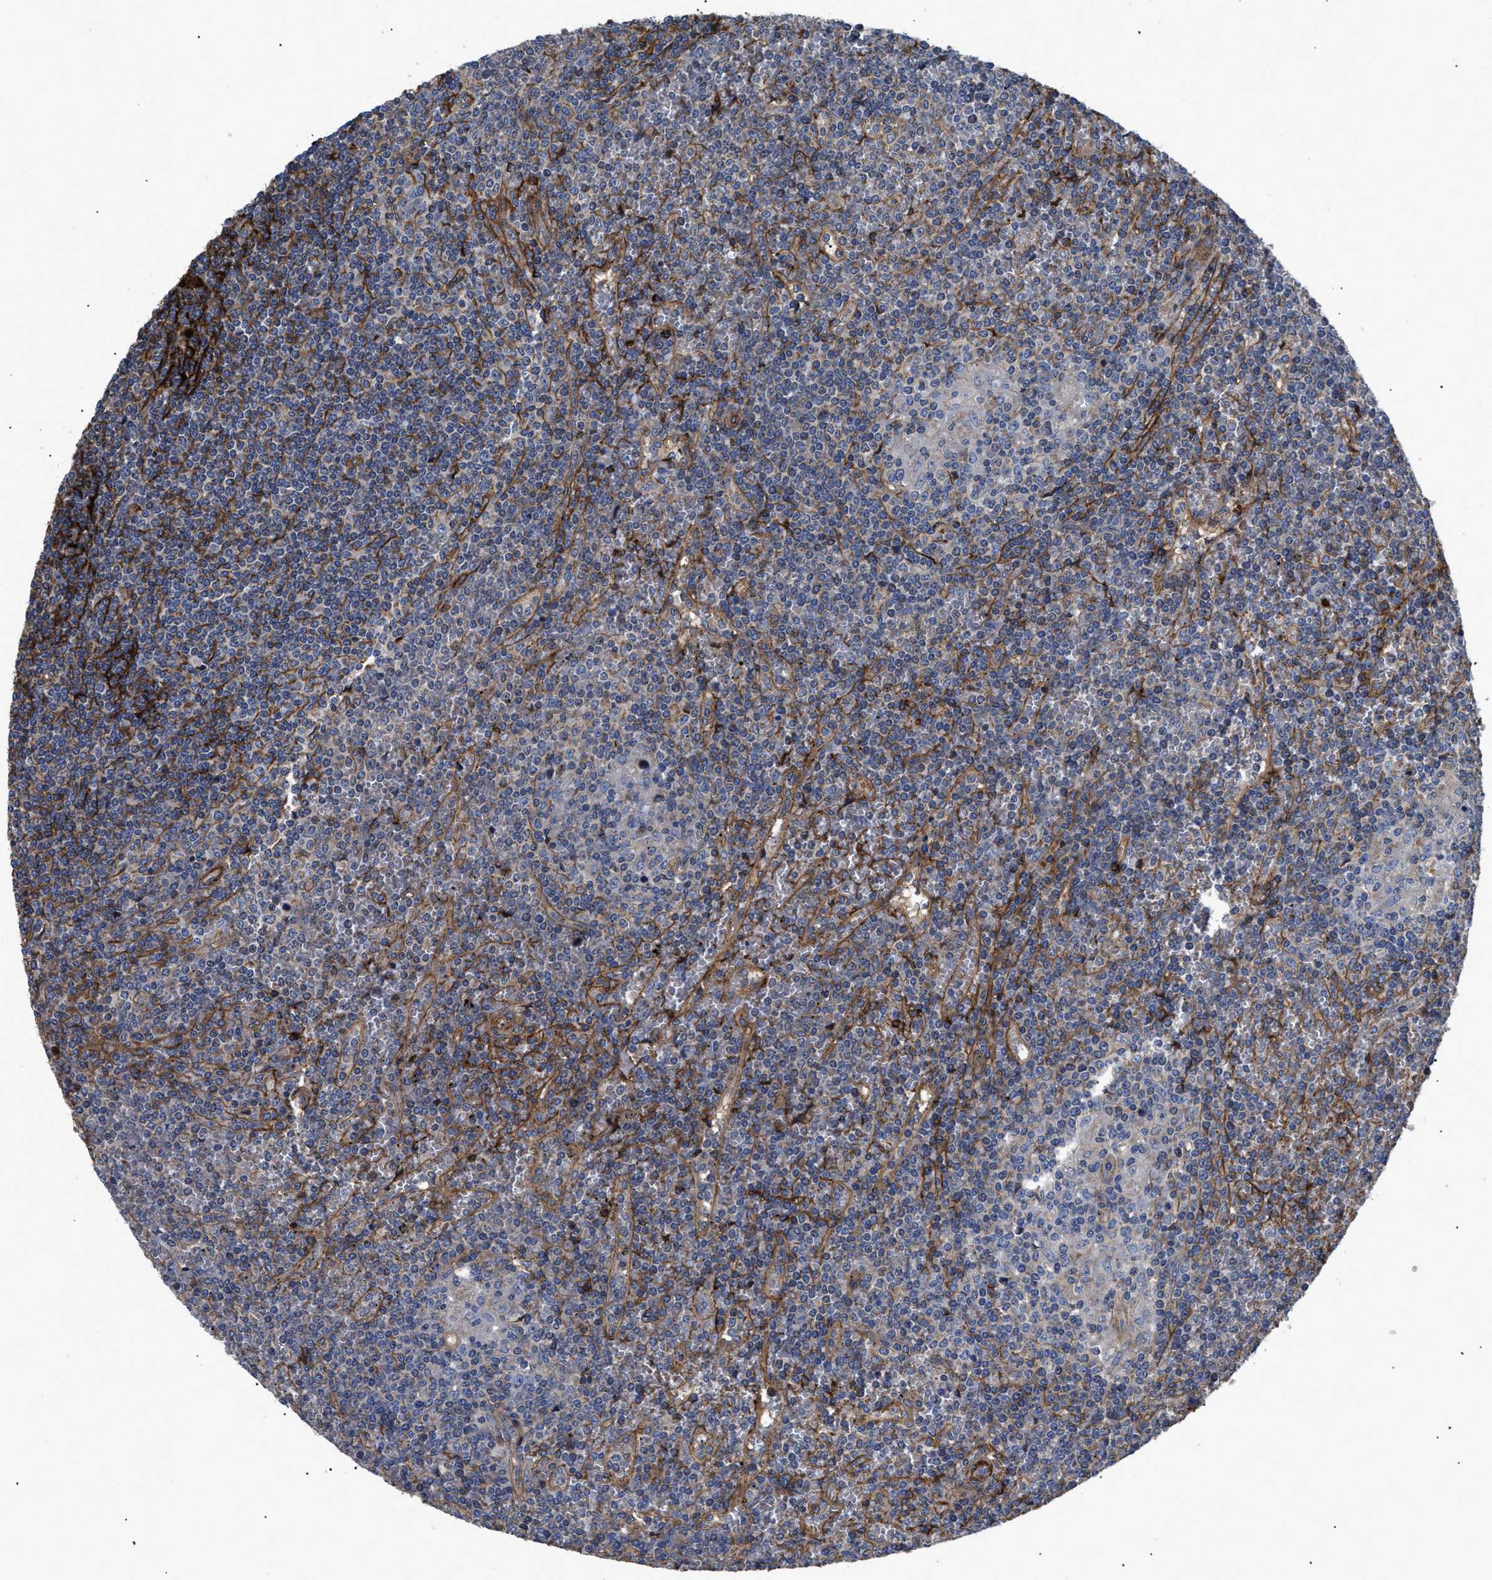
{"staining": {"intensity": "negative", "quantity": "none", "location": "none"}, "tissue": "lymphoma", "cell_type": "Tumor cells", "image_type": "cancer", "snomed": [{"axis": "morphology", "description": "Malignant lymphoma, non-Hodgkin's type, Low grade"}, {"axis": "topography", "description": "Spleen"}], "caption": "Low-grade malignant lymphoma, non-Hodgkin's type was stained to show a protein in brown. There is no significant staining in tumor cells.", "gene": "NT5E", "patient": {"sex": "female", "age": 19}}